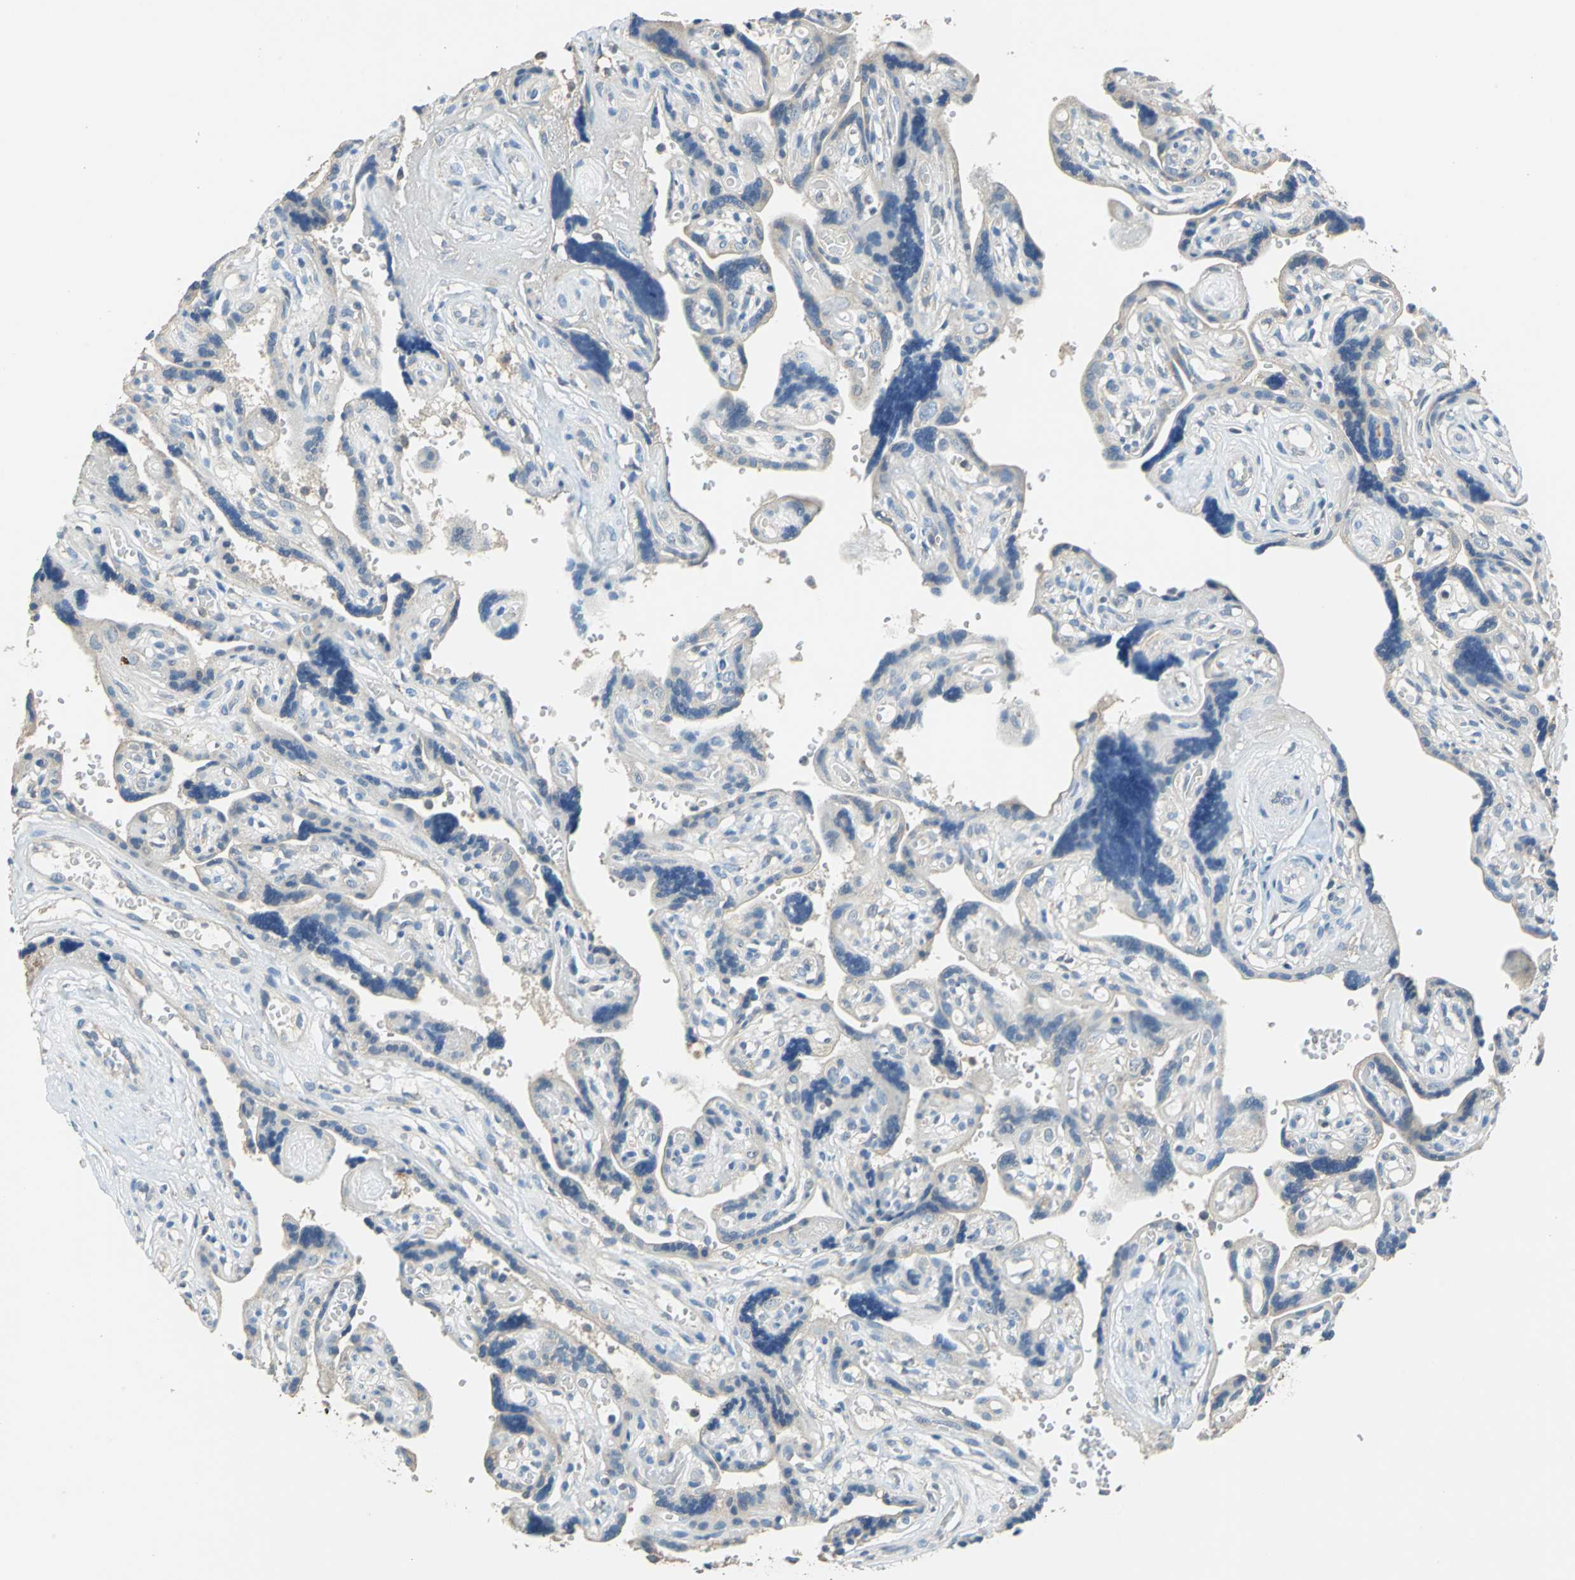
{"staining": {"intensity": "weak", "quantity": "25%-75%", "location": "cytoplasmic/membranous"}, "tissue": "placenta", "cell_type": "Trophoblastic cells", "image_type": "normal", "snomed": [{"axis": "morphology", "description": "Normal tissue, NOS"}, {"axis": "topography", "description": "Placenta"}], "caption": "Immunohistochemistry image of unremarkable placenta stained for a protein (brown), which displays low levels of weak cytoplasmic/membranous expression in approximately 25%-75% of trophoblastic cells.", "gene": "PRKCA", "patient": {"sex": "female", "age": 30}}